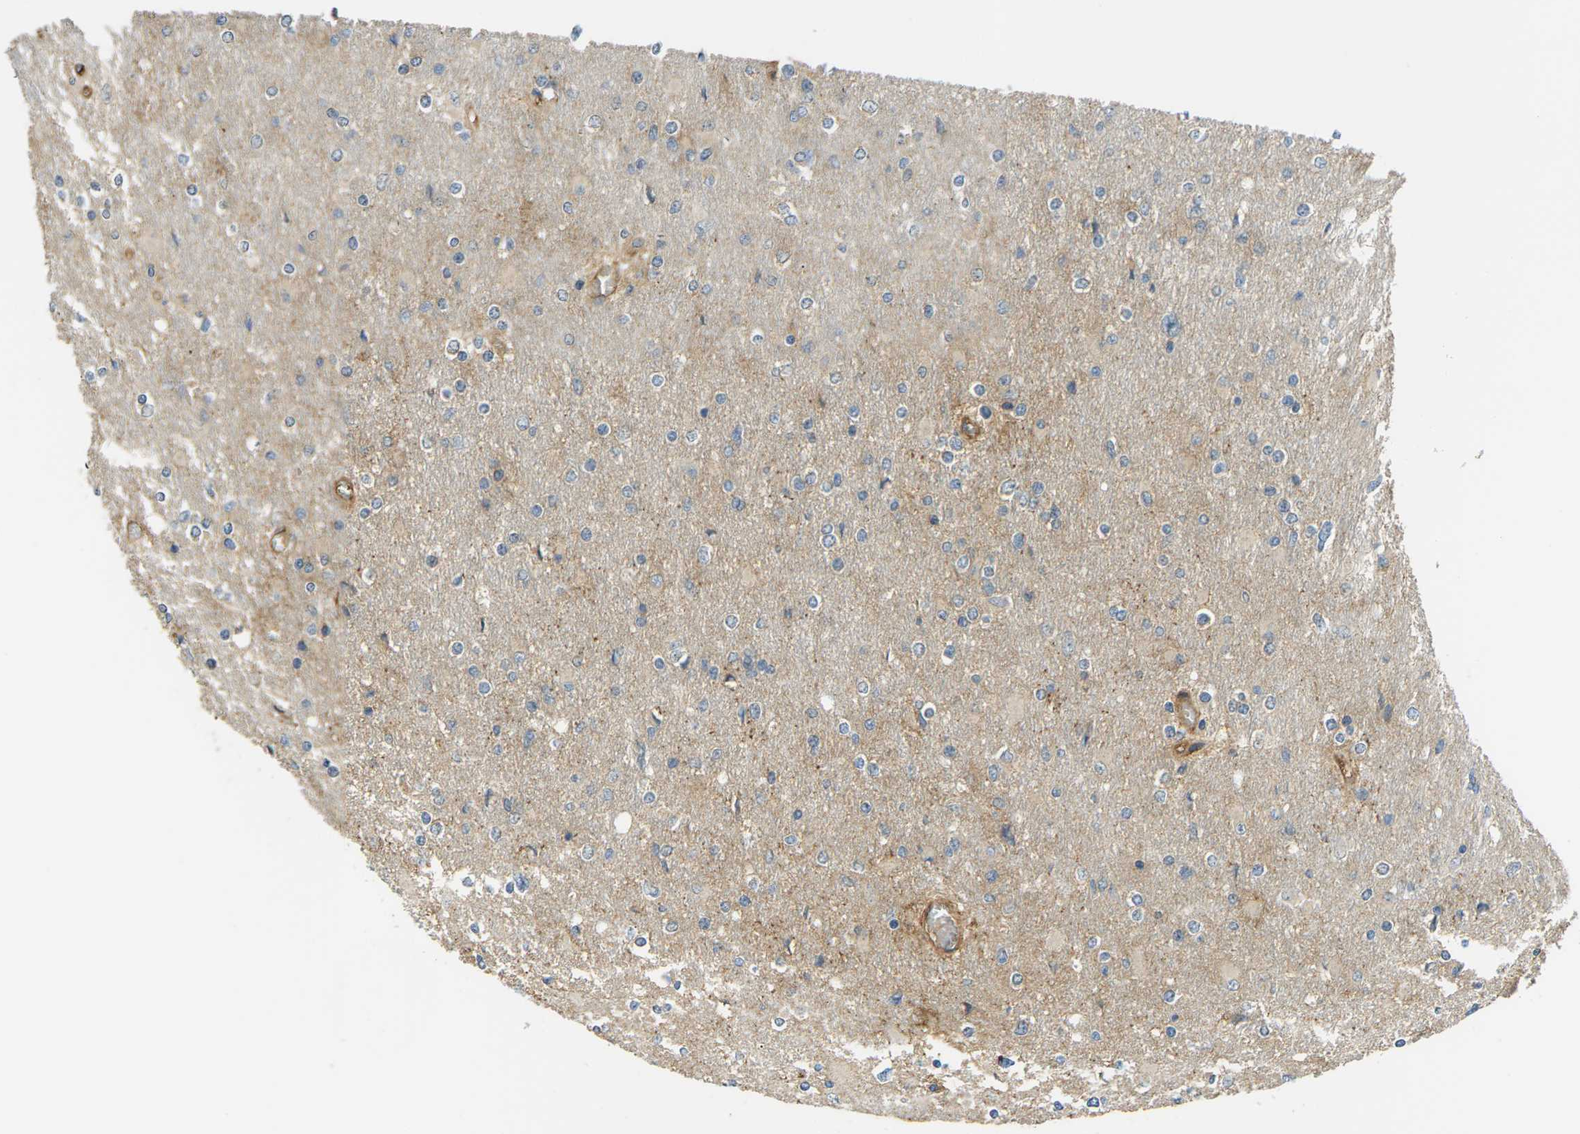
{"staining": {"intensity": "weak", "quantity": "<25%", "location": "cytoplasmic/membranous"}, "tissue": "glioma", "cell_type": "Tumor cells", "image_type": "cancer", "snomed": [{"axis": "morphology", "description": "Glioma, malignant, High grade"}, {"axis": "topography", "description": "Cerebral cortex"}], "caption": "This micrograph is of glioma stained with immunohistochemistry (IHC) to label a protein in brown with the nuclei are counter-stained blue. There is no staining in tumor cells.", "gene": "DDHD2", "patient": {"sex": "female", "age": 36}}